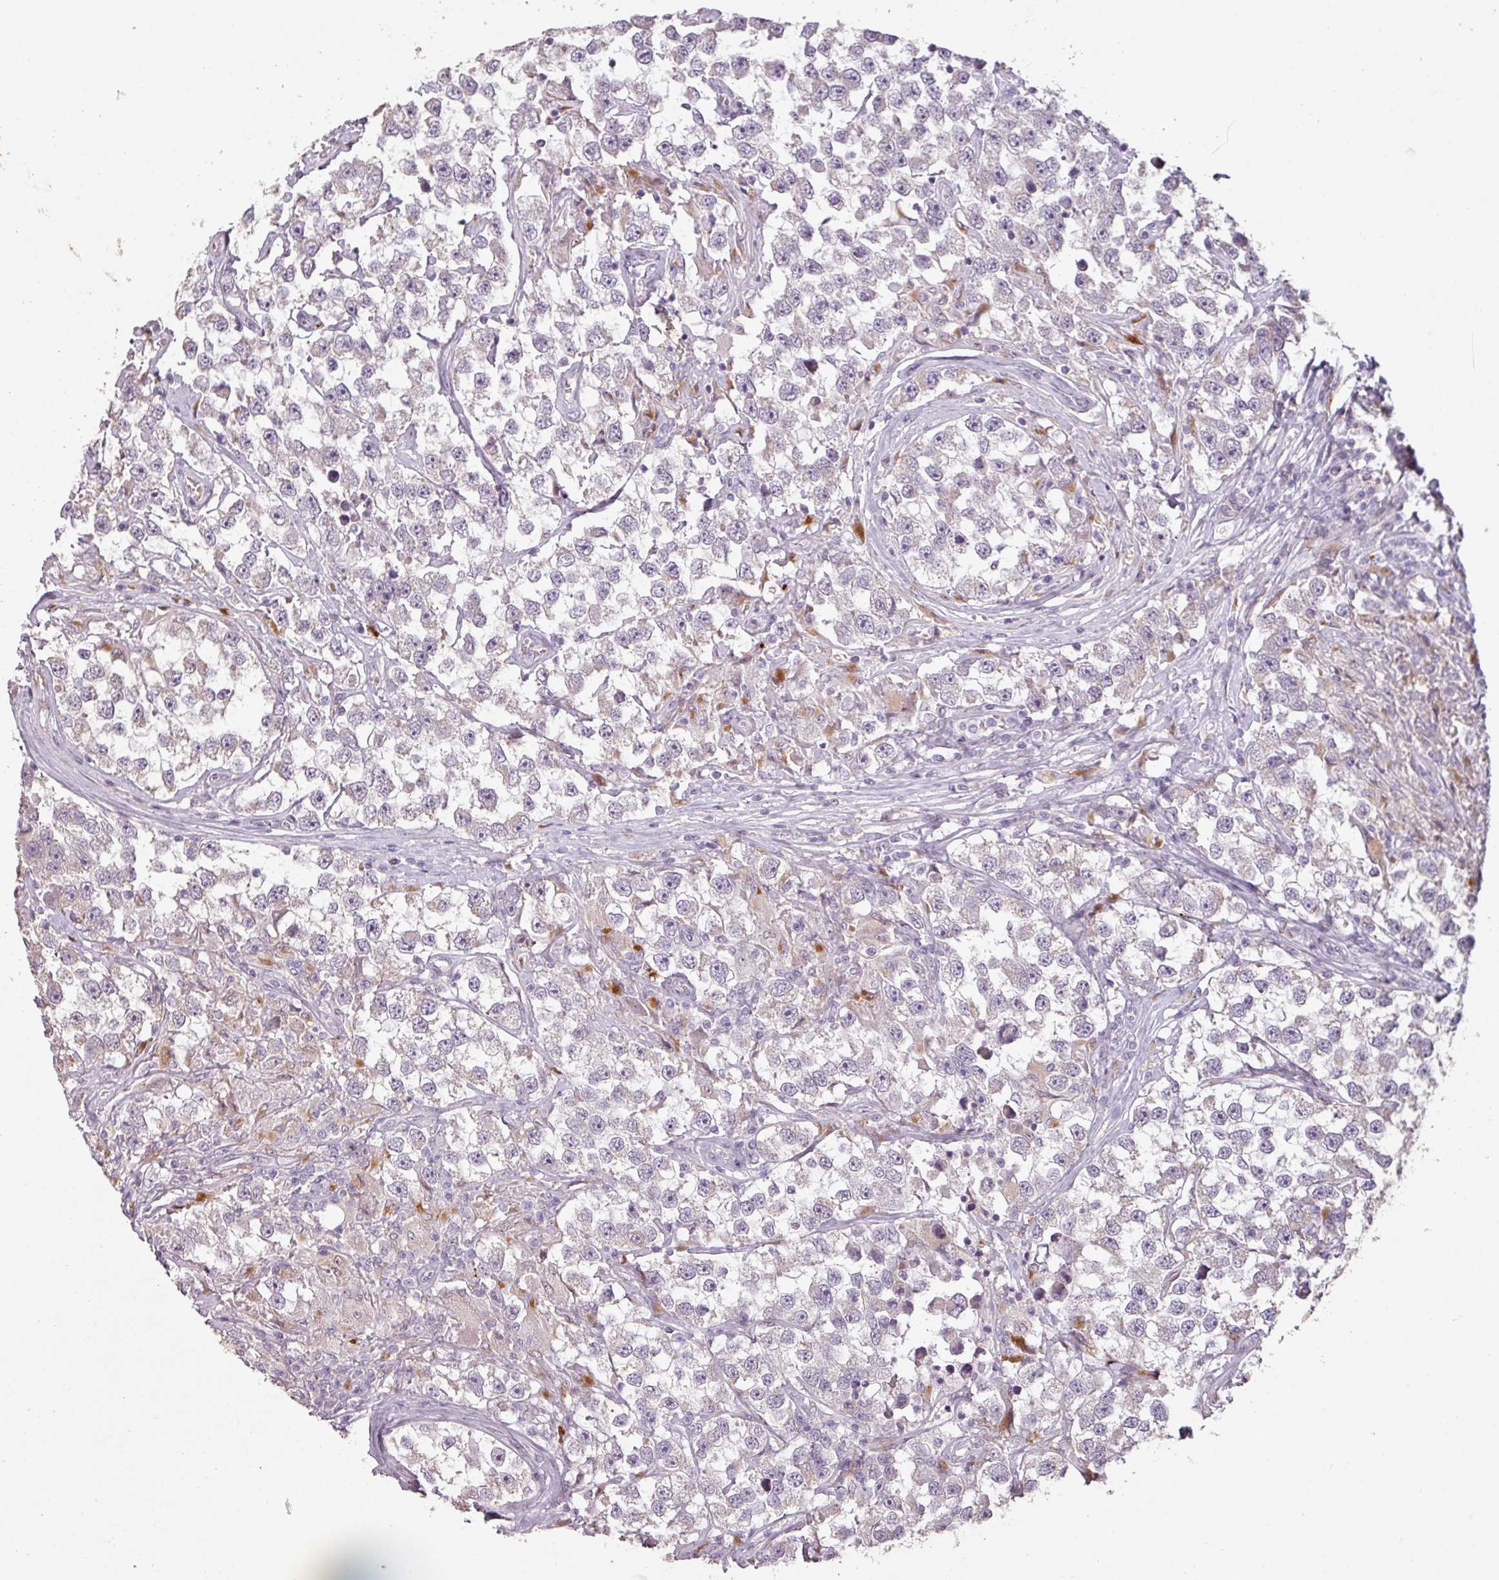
{"staining": {"intensity": "negative", "quantity": "none", "location": "none"}, "tissue": "testis cancer", "cell_type": "Tumor cells", "image_type": "cancer", "snomed": [{"axis": "morphology", "description": "Seminoma, NOS"}, {"axis": "topography", "description": "Testis"}], "caption": "DAB immunohistochemical staining of human seminoma (testis) shows no significant staining in tumor cells. (DAB (3,3'-diaminobenzidine) immunohistochemistry (IHC) with hematoxylin counter stain).", "gene": "LYPLA1", "patient": {"sex": "male", "age": 46}}